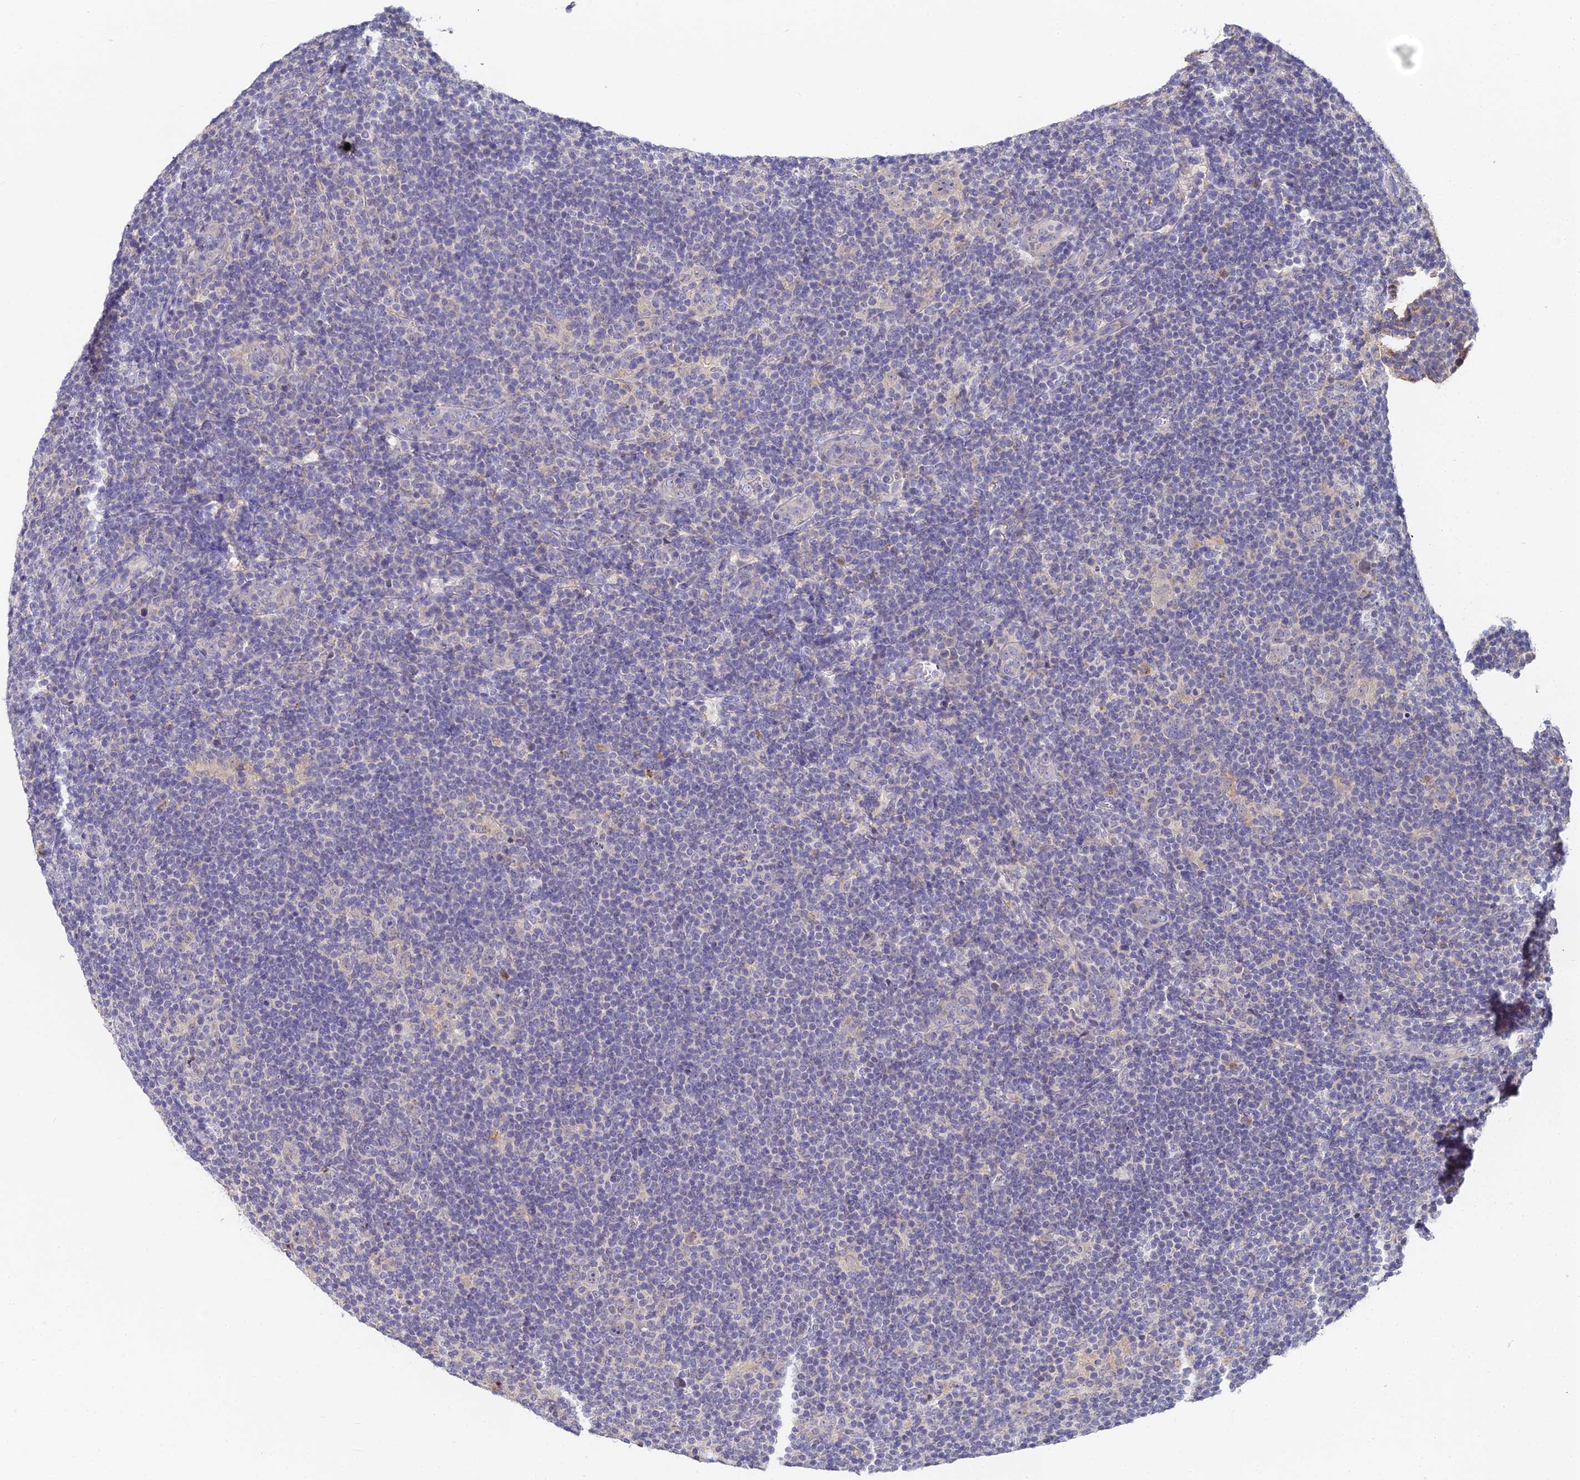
{"staining": {"intensity": "negative", "quantity": "none", "location": "none"}, "tissue": "lymphoma", "cell_type": "Tumor cells", "image_type": "cancer", "snomed": [{"axis": "morphology", "description": "Hodgkin's disease, NOS"}, {"axis": "topography", "description": "Lymph node"}], "caption": "Immunohistochemistry photomicrograph of lymphoma stained for a protein (brown), which demonstrates no positivity in tumor cells.", "gene": "DONSON", "patient": {"sex": "female", "age": 57}}